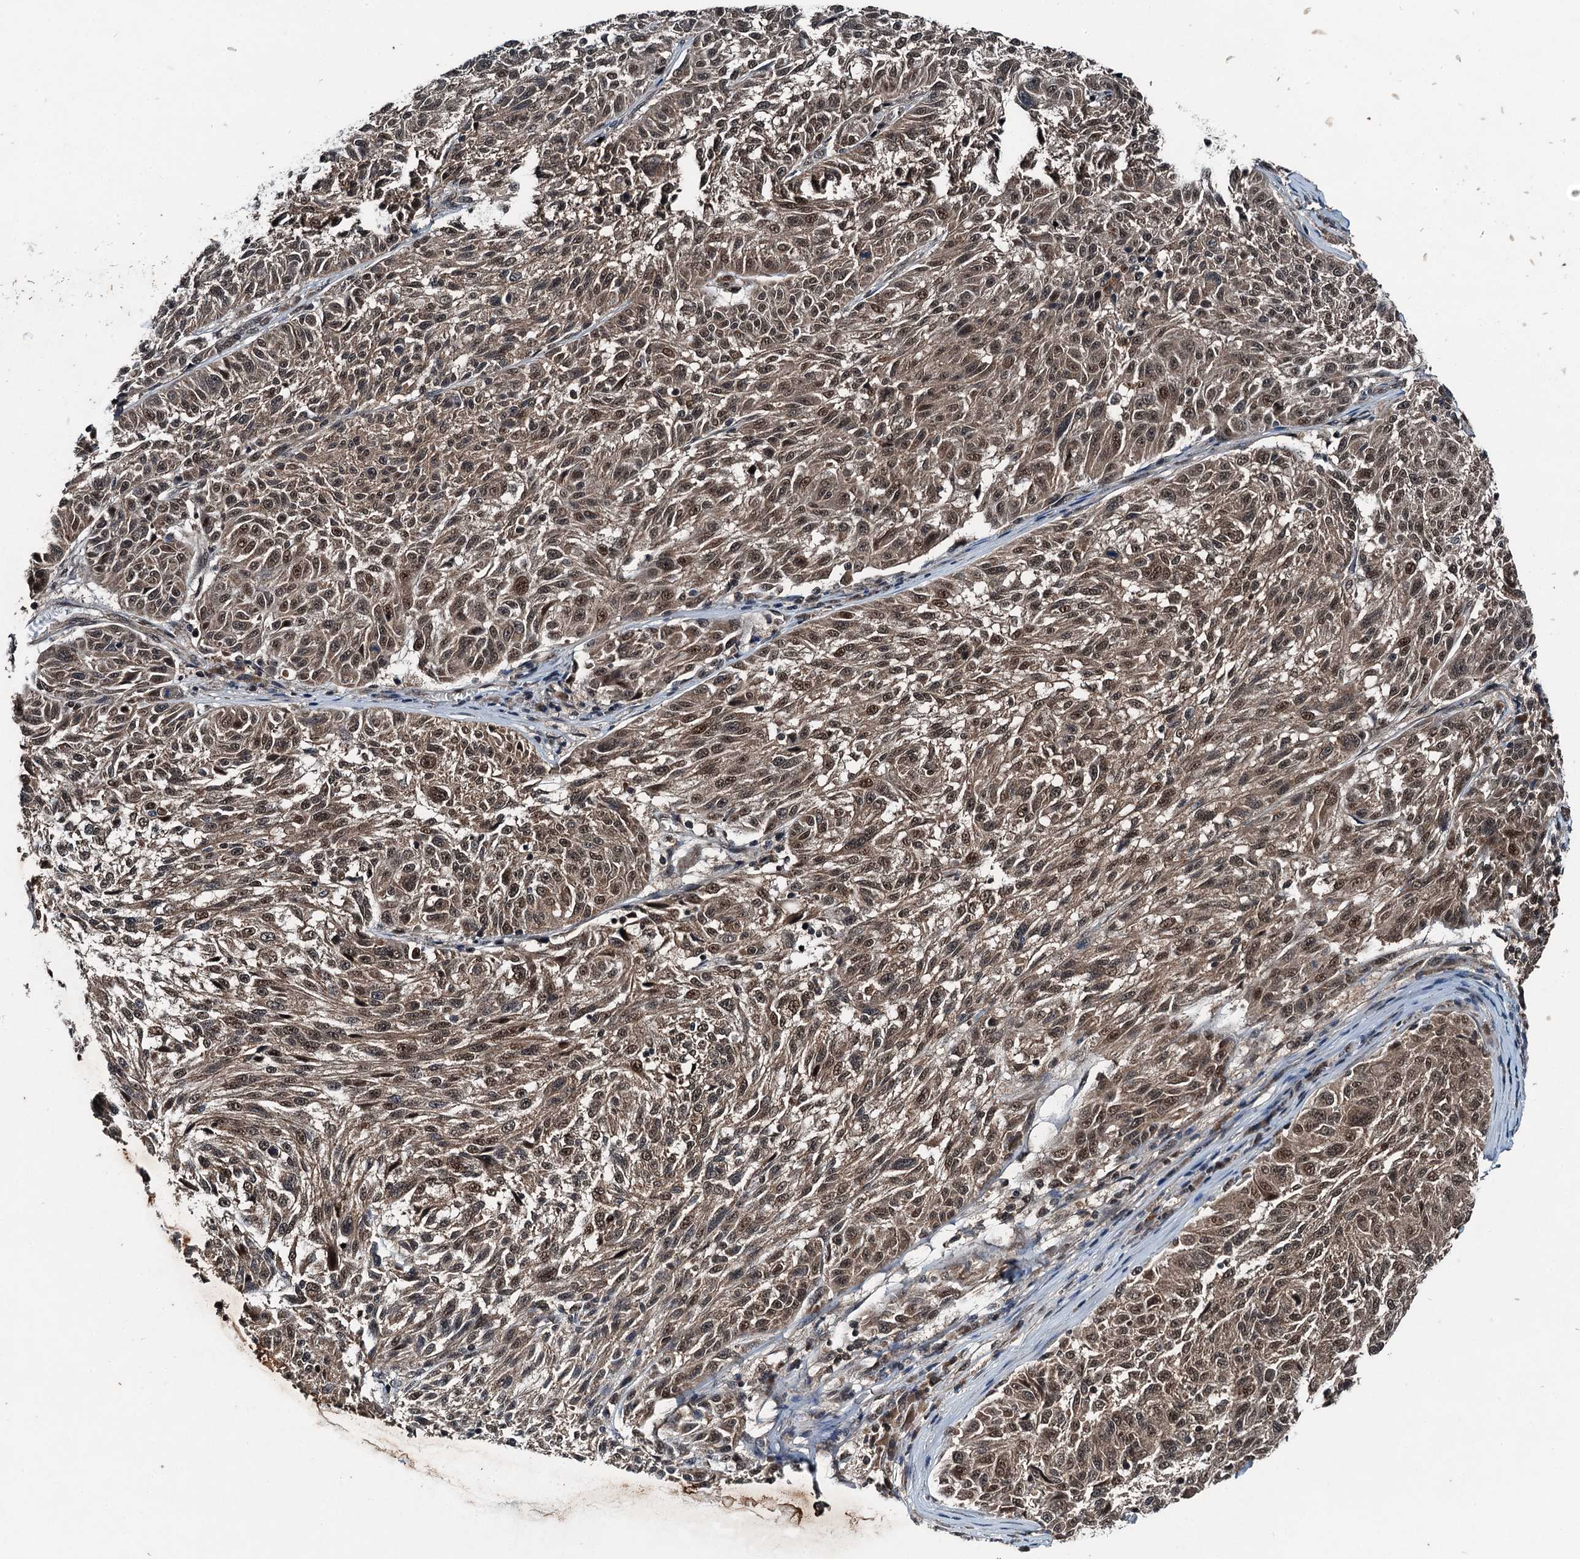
{"staining": {"intensity": "moderate", "quantity": ">75%", "location": "cytoplasmic/membranous,nuclear"}, "tissue": "melanoma", "cell_type": "Tumor cells", "image_type": "cancer", "snomed": [{"axis": "morphology", "description": "Malignant melanoma, NOS"}, {"axis": "topography", "description": "Skin"}], "caption": "IHC of melanoma shows medium levels of moderate cytoplasmic/membranous and nuclear expression in approximately >75% of tumor cells.", "gene": "UBXN6", "patient": {"sex": "male", "age": 53}}